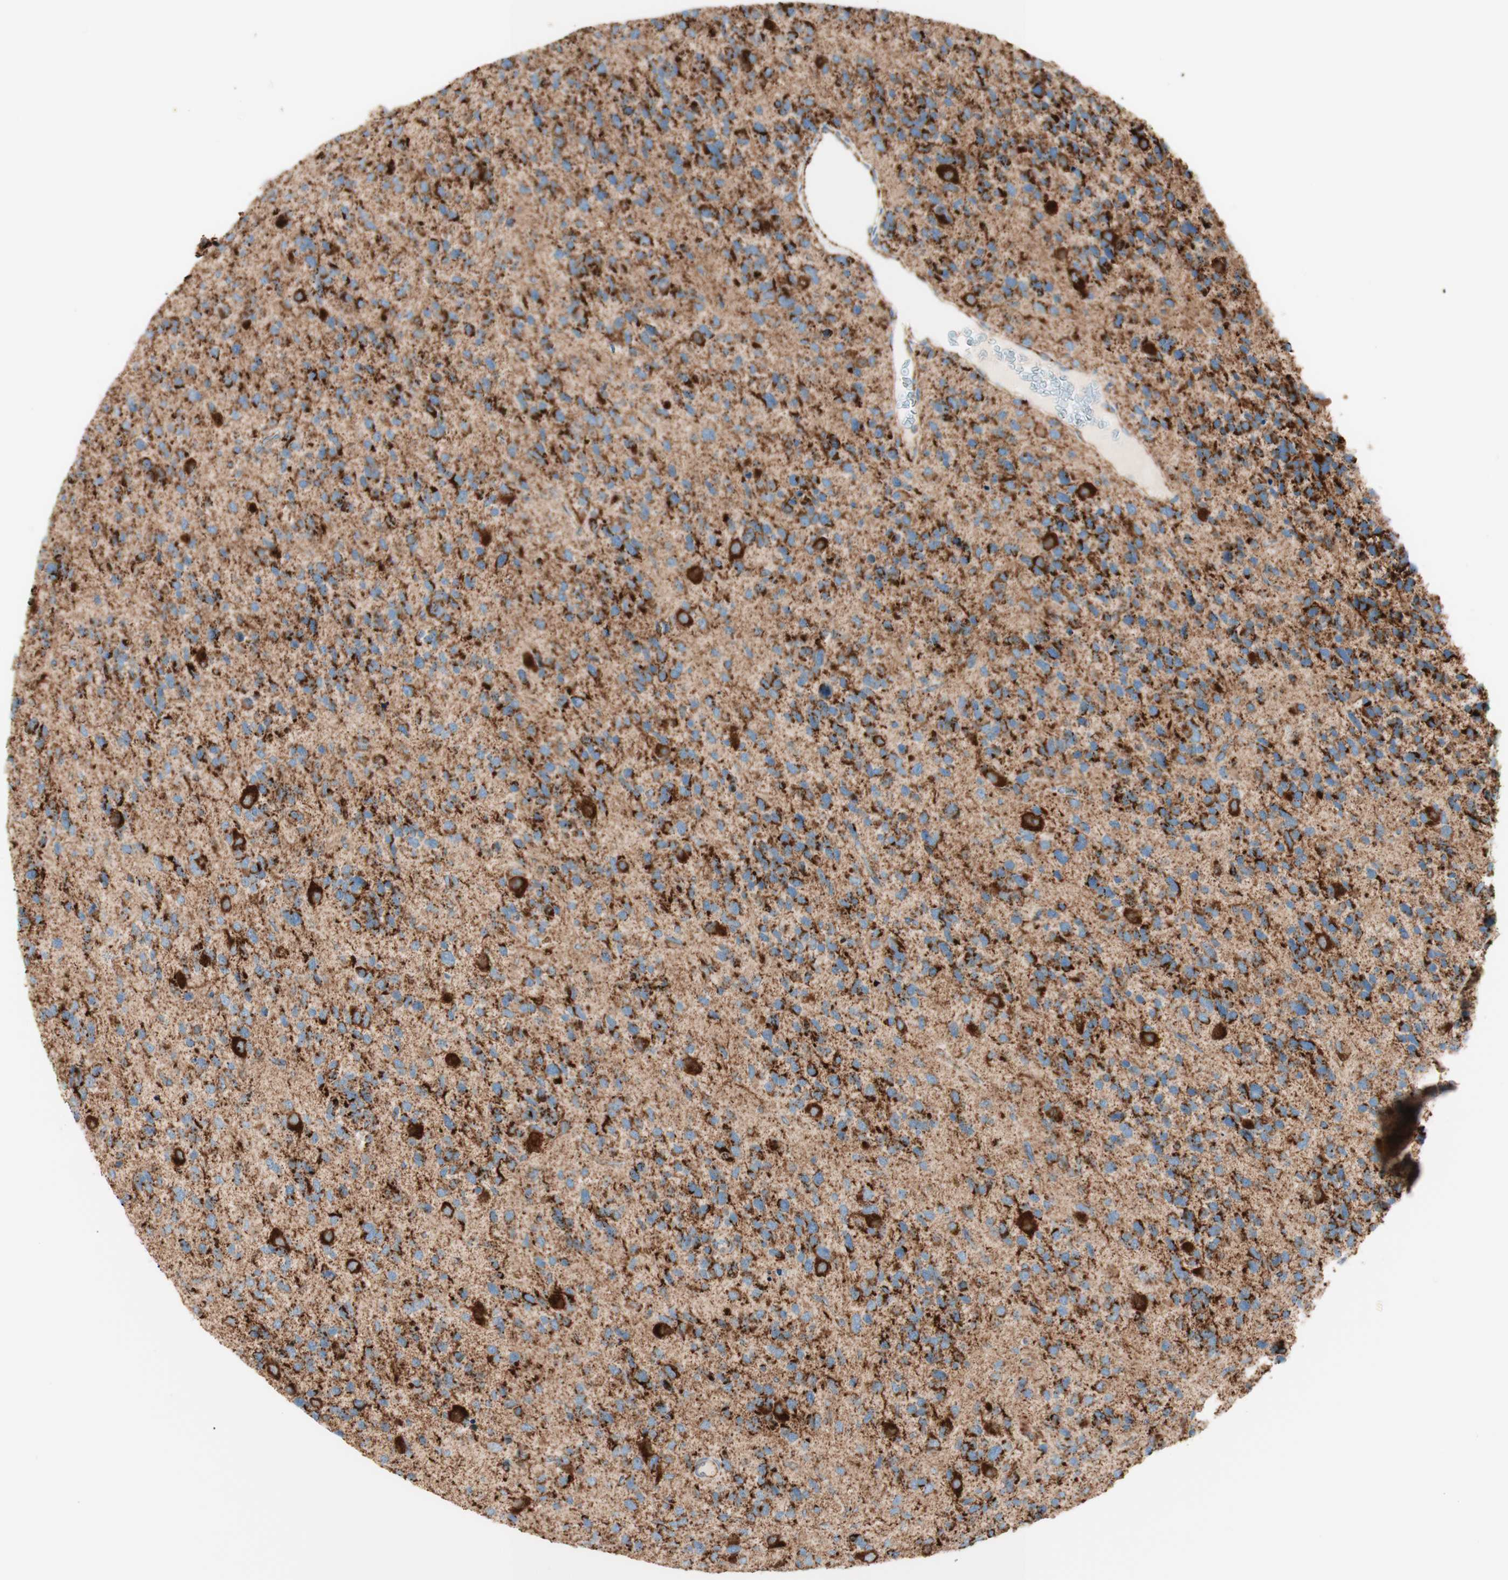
{"staining": {"intensity": "strong", "quantity": ">75%", "location": "cytoplasmic/membranous"}, "tissue": "glioma", "cell_type": "Tumor cells", "image_type": "cancer", "snomed": [{"axis": "morphology", "description": "Glioma, malignant, High grade"}, {"axis": "topography", "description": "Brain"}], "caption": "The photomicrograph exhibits immunohistochemical staining of glioma. There is strong cytoplasmic/membranous expression is seen in approximately >75% of tumor cells. (DAB = brown stain, brightfield microscopy at high magnification).", "gene": "TOMM20", "patient": {"sex": "female", "age": 58}}